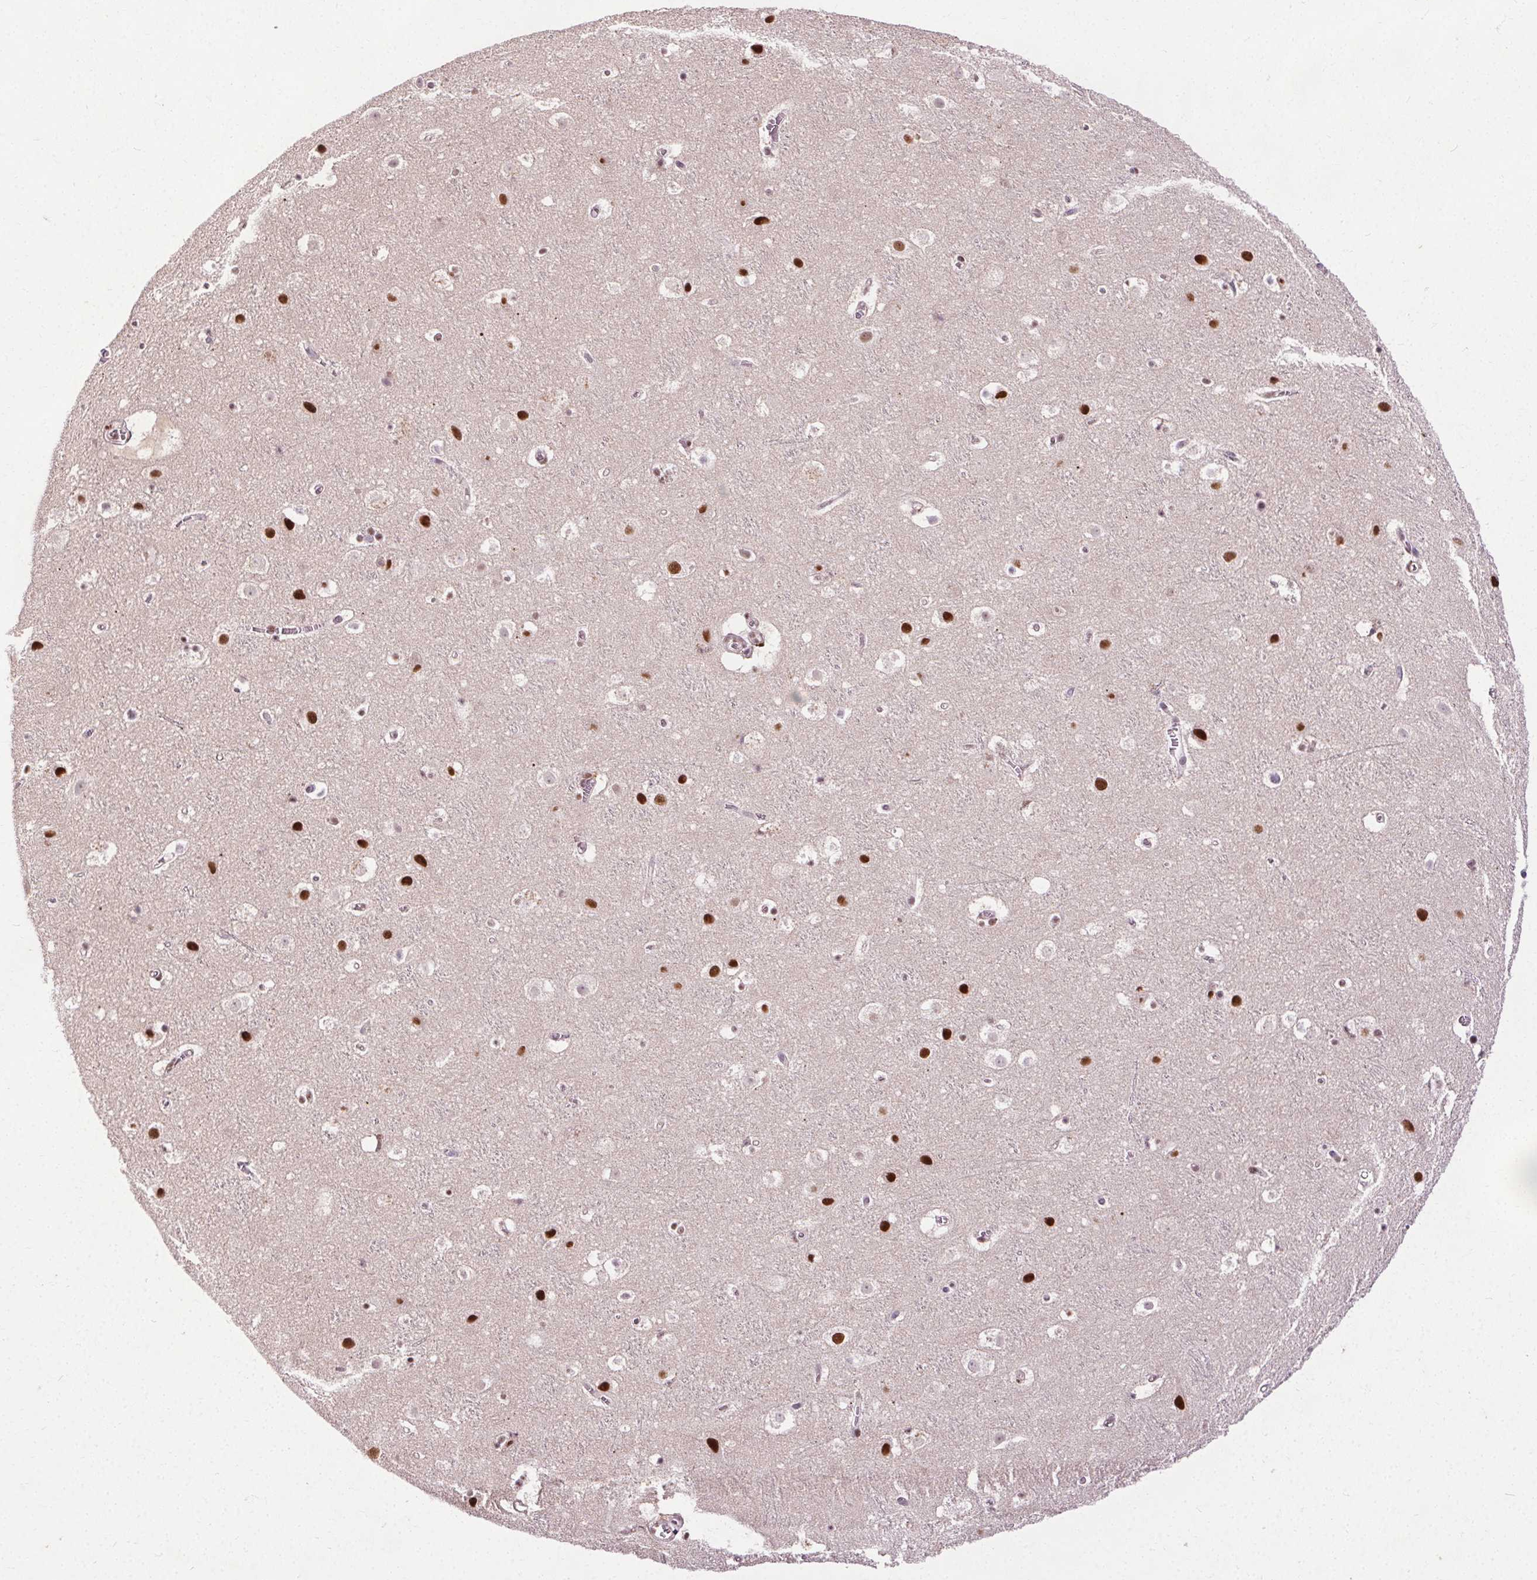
{"staining": {"intensity": "moderate", "quantity": "<25%", "location": "nuclear"}, "tissue": "cerebral cortex", "cell_type": "Endothelial cells", "image_type": "normal", "snomed": [{"axis": "morphology", "description": "Normal tissue, NOS"}, {"axis": "topography", "description": "Cerebral cortex"}], "caption": "Approximately <25% of endothelial cells in benign cerebral cortex exhibit moderate nuclear protein staining as visualized by brown immunohistochemical staining.", "gene": "MED6", "patient": {"sex": "female", "age": 42}}